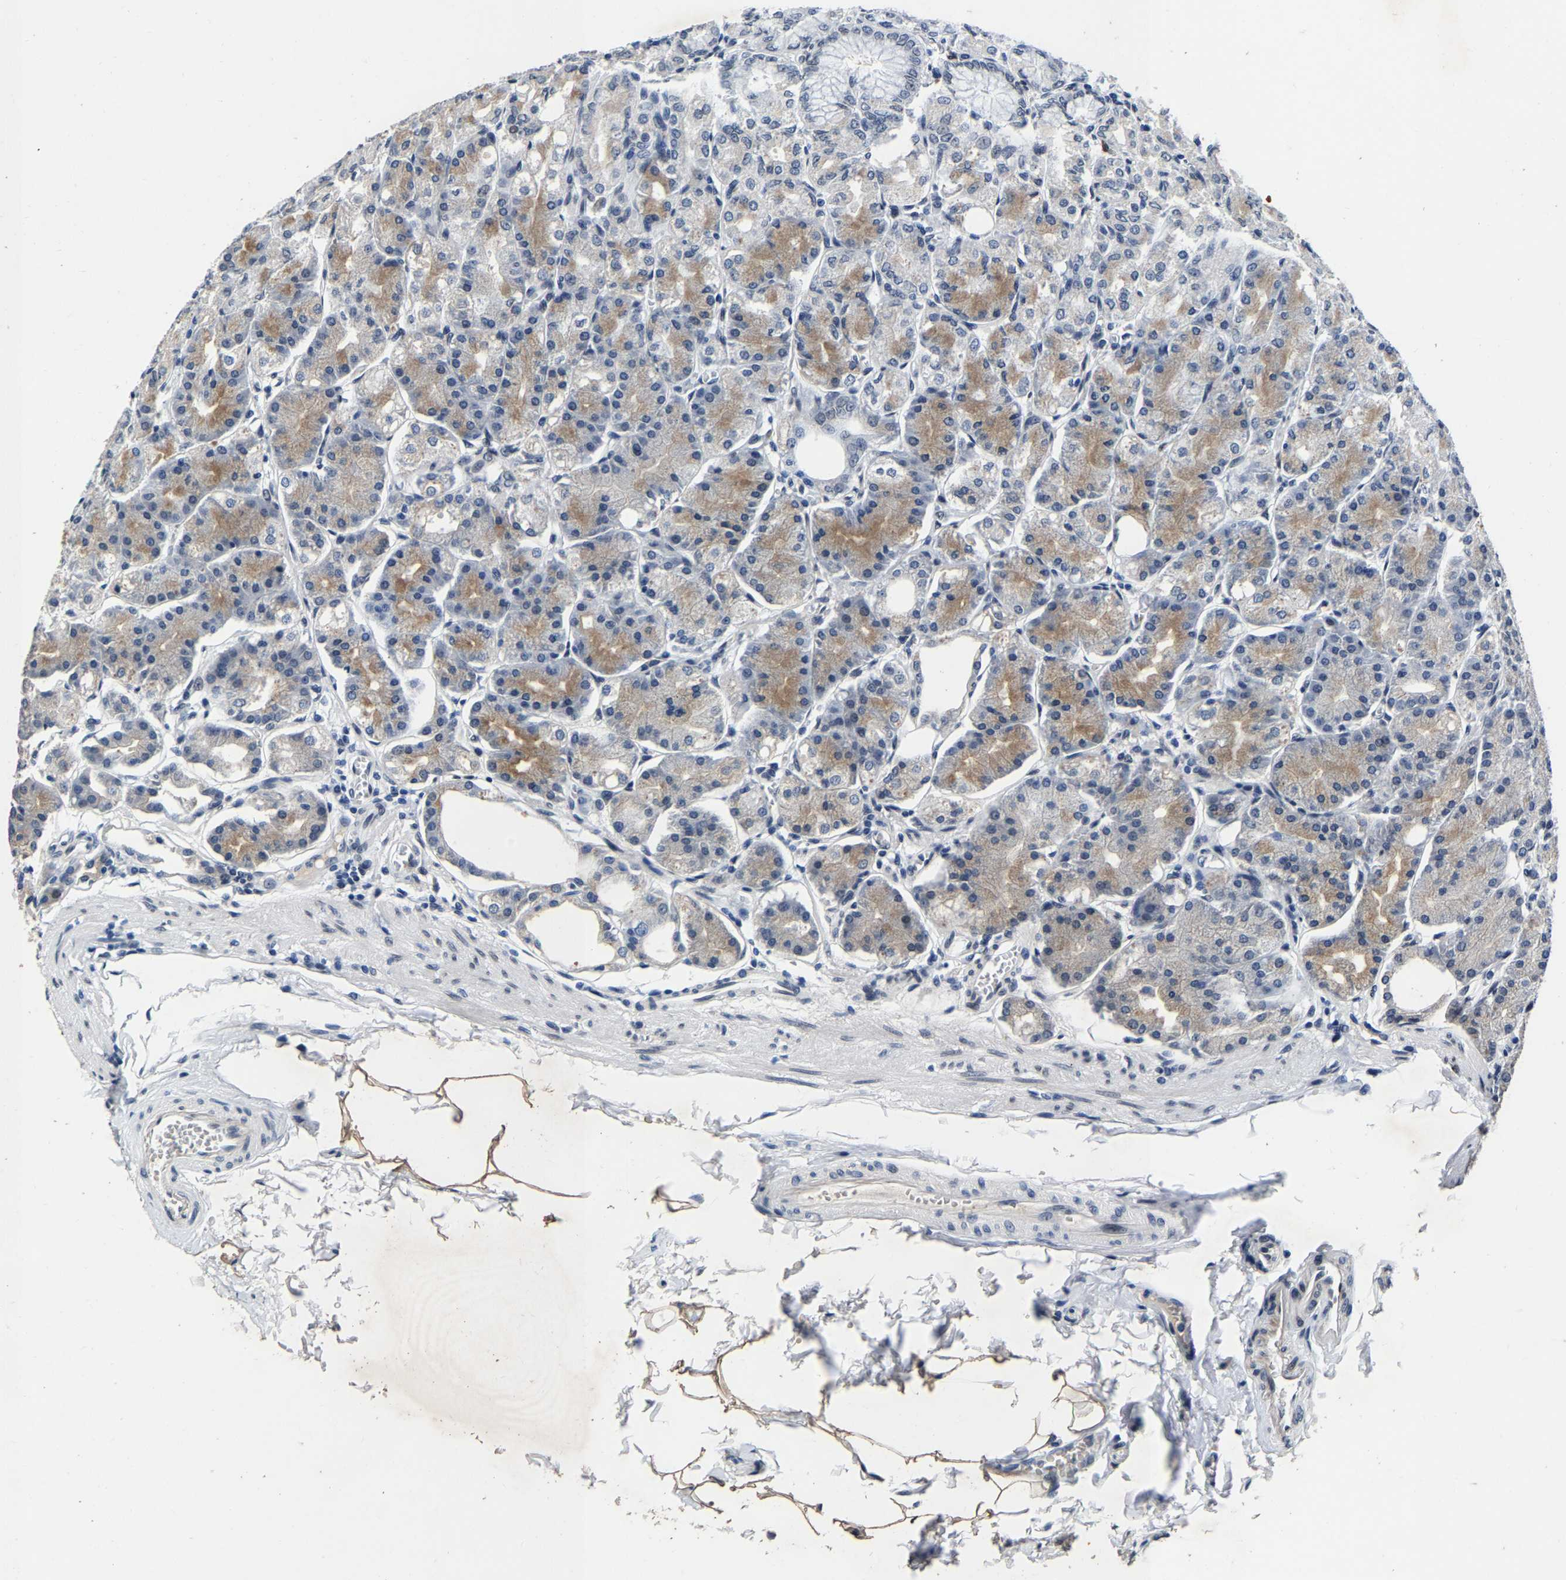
{"staining": {"intensity": "moderate", "quantity": "25%-75%", "location": "cytoplasmic/membranous,nuclear"}, "tissue": "stomach", "cell_type": "Glandular cells", "image_type": "normal", "snomed": [{"axis": "morphology", "description": "Normal tissue, NOS"}, {"axis": "topography", "description": "Stomach, lower"}], "caption": "Protein expression analysis of normal human stomach reveals moderate cytoplasmic/membranous,nuclear staining in approximately 25%-75% of glandular cells.", "gene": "UBN2", "patient": {"sex": "male", "age": 71}}